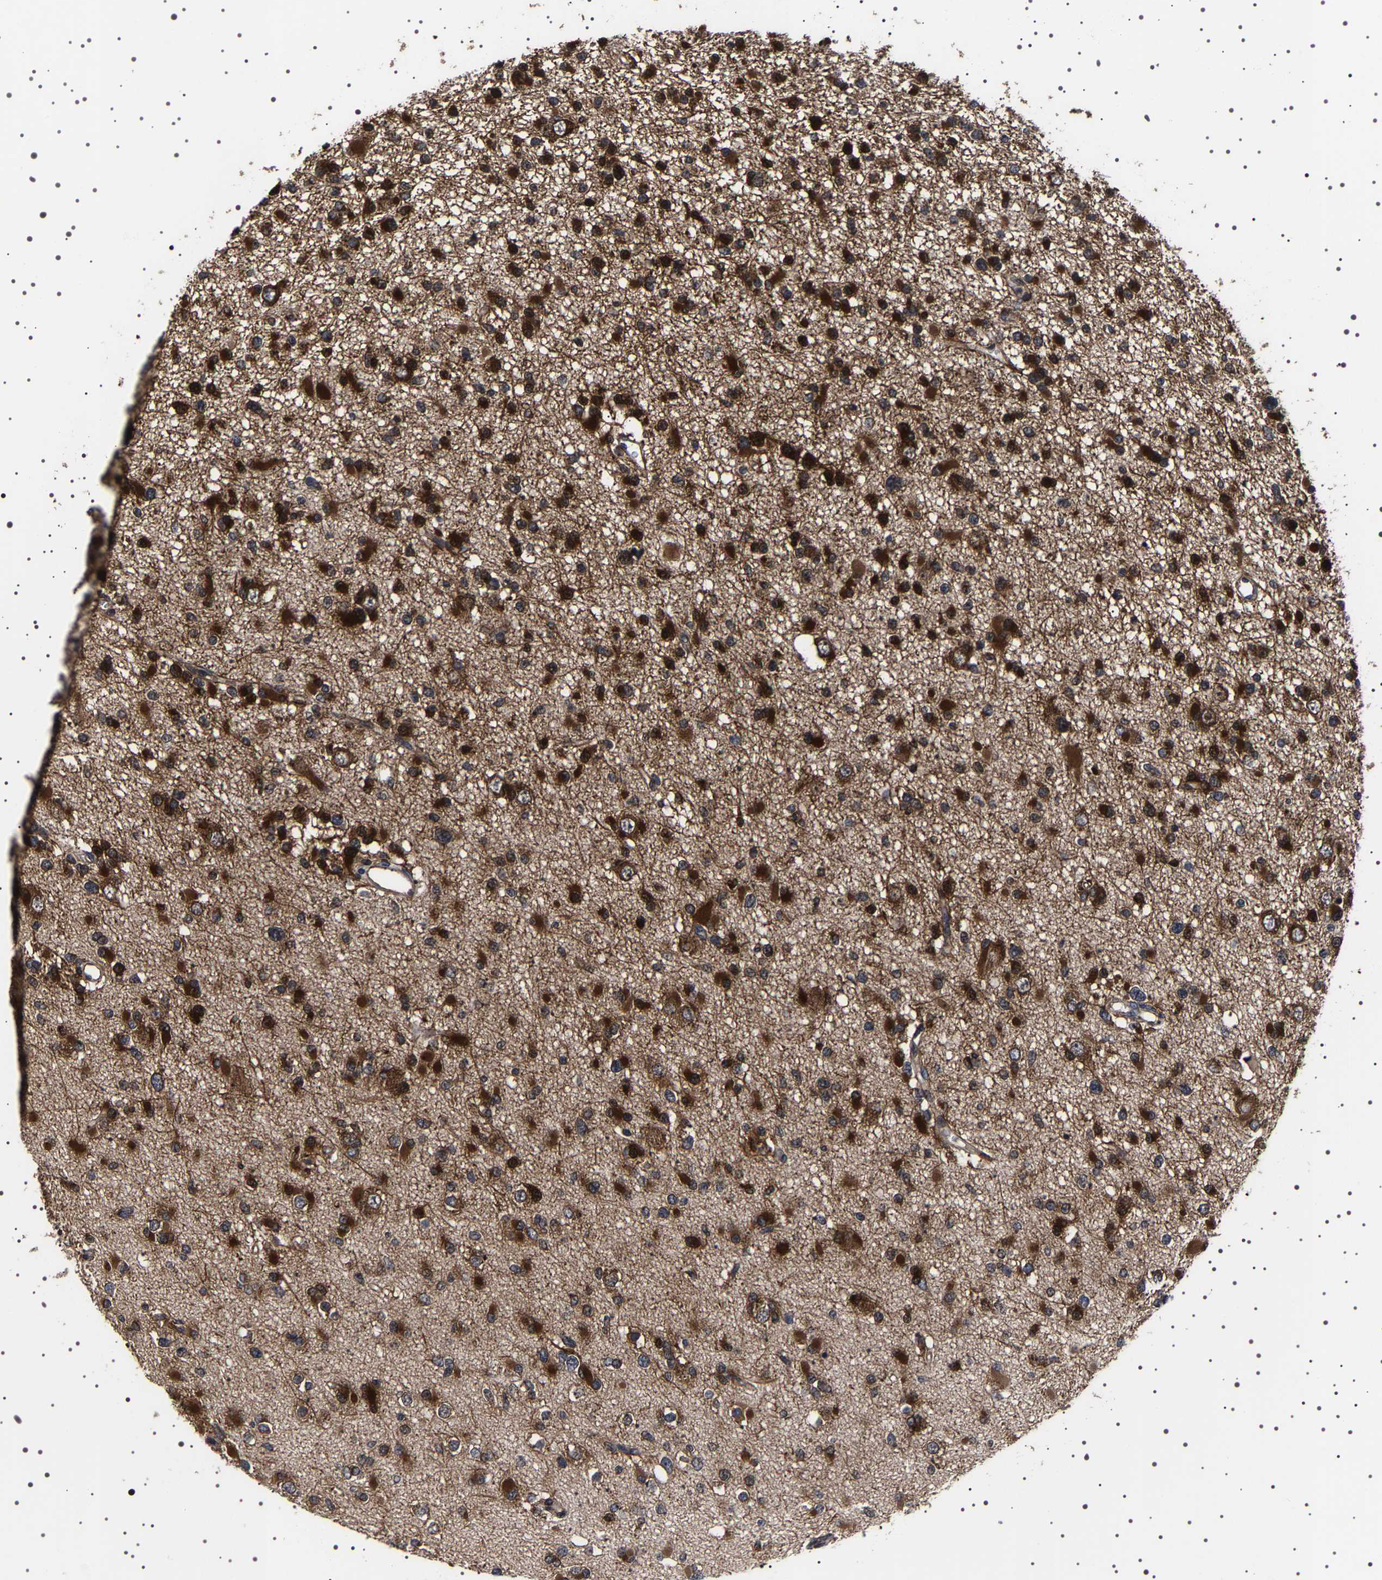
{"staining": {"intensity": "strong", "quantity": ">75%", "location": "cytoplasmic/membranous"}, "tissue": "glioma", "cell_type": "Tumor cells", "image_type": "cancer", "snomed": [{"axis": "morphology", "description": "Glioma, malignant, Low grade"}, {"axis": "topography", "description": "Brain"}], "caption": "Immunohistochemical staining of human glioma shows high levels of strong cytoplasmic/membranous staining in about >75% of tumor cells.", "gene": "DARS1", "patient": {"sex": "female", "age": 22}}